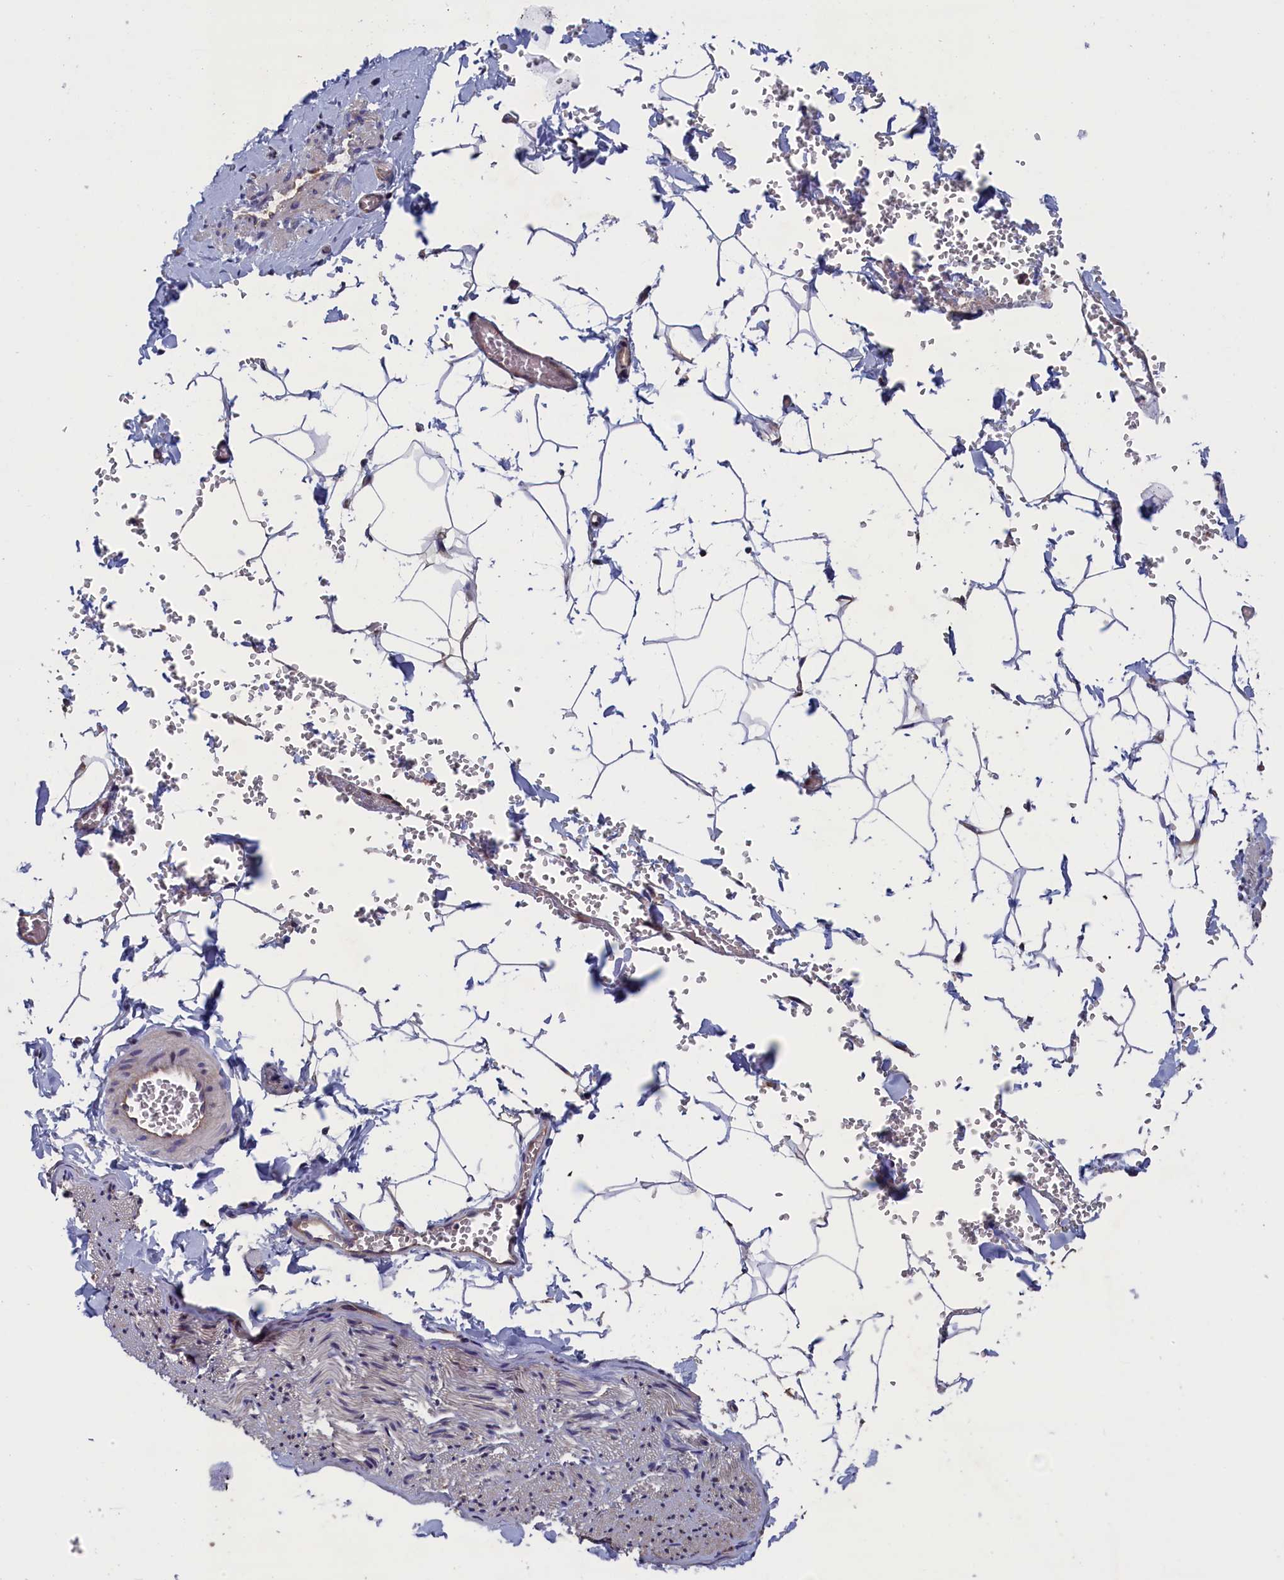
{"staining": {"intensity": "weak", "quantity": ">75%", "location": "cytoplasmic/membranous"}, "tissue": "adipose tissue", "cell_type": "Adipocytes", "image_type": "normal", "snomed": [{"axis": "morphology", "description": "Normal tissue, NOS"}, {"axis": "topography", "description": "Gallbladder"}, {"axis": "topography", "description": "Peripheral nerve tissue"}], "caption": "A high-resolution image shows IHC staining of normal adipose tissue, which demonstrates weak cytoplasmic/membranous staining in about >75% of adipocytes.", "gene": "SPATA13", "patient": {"sex": "male", "age": 38}}